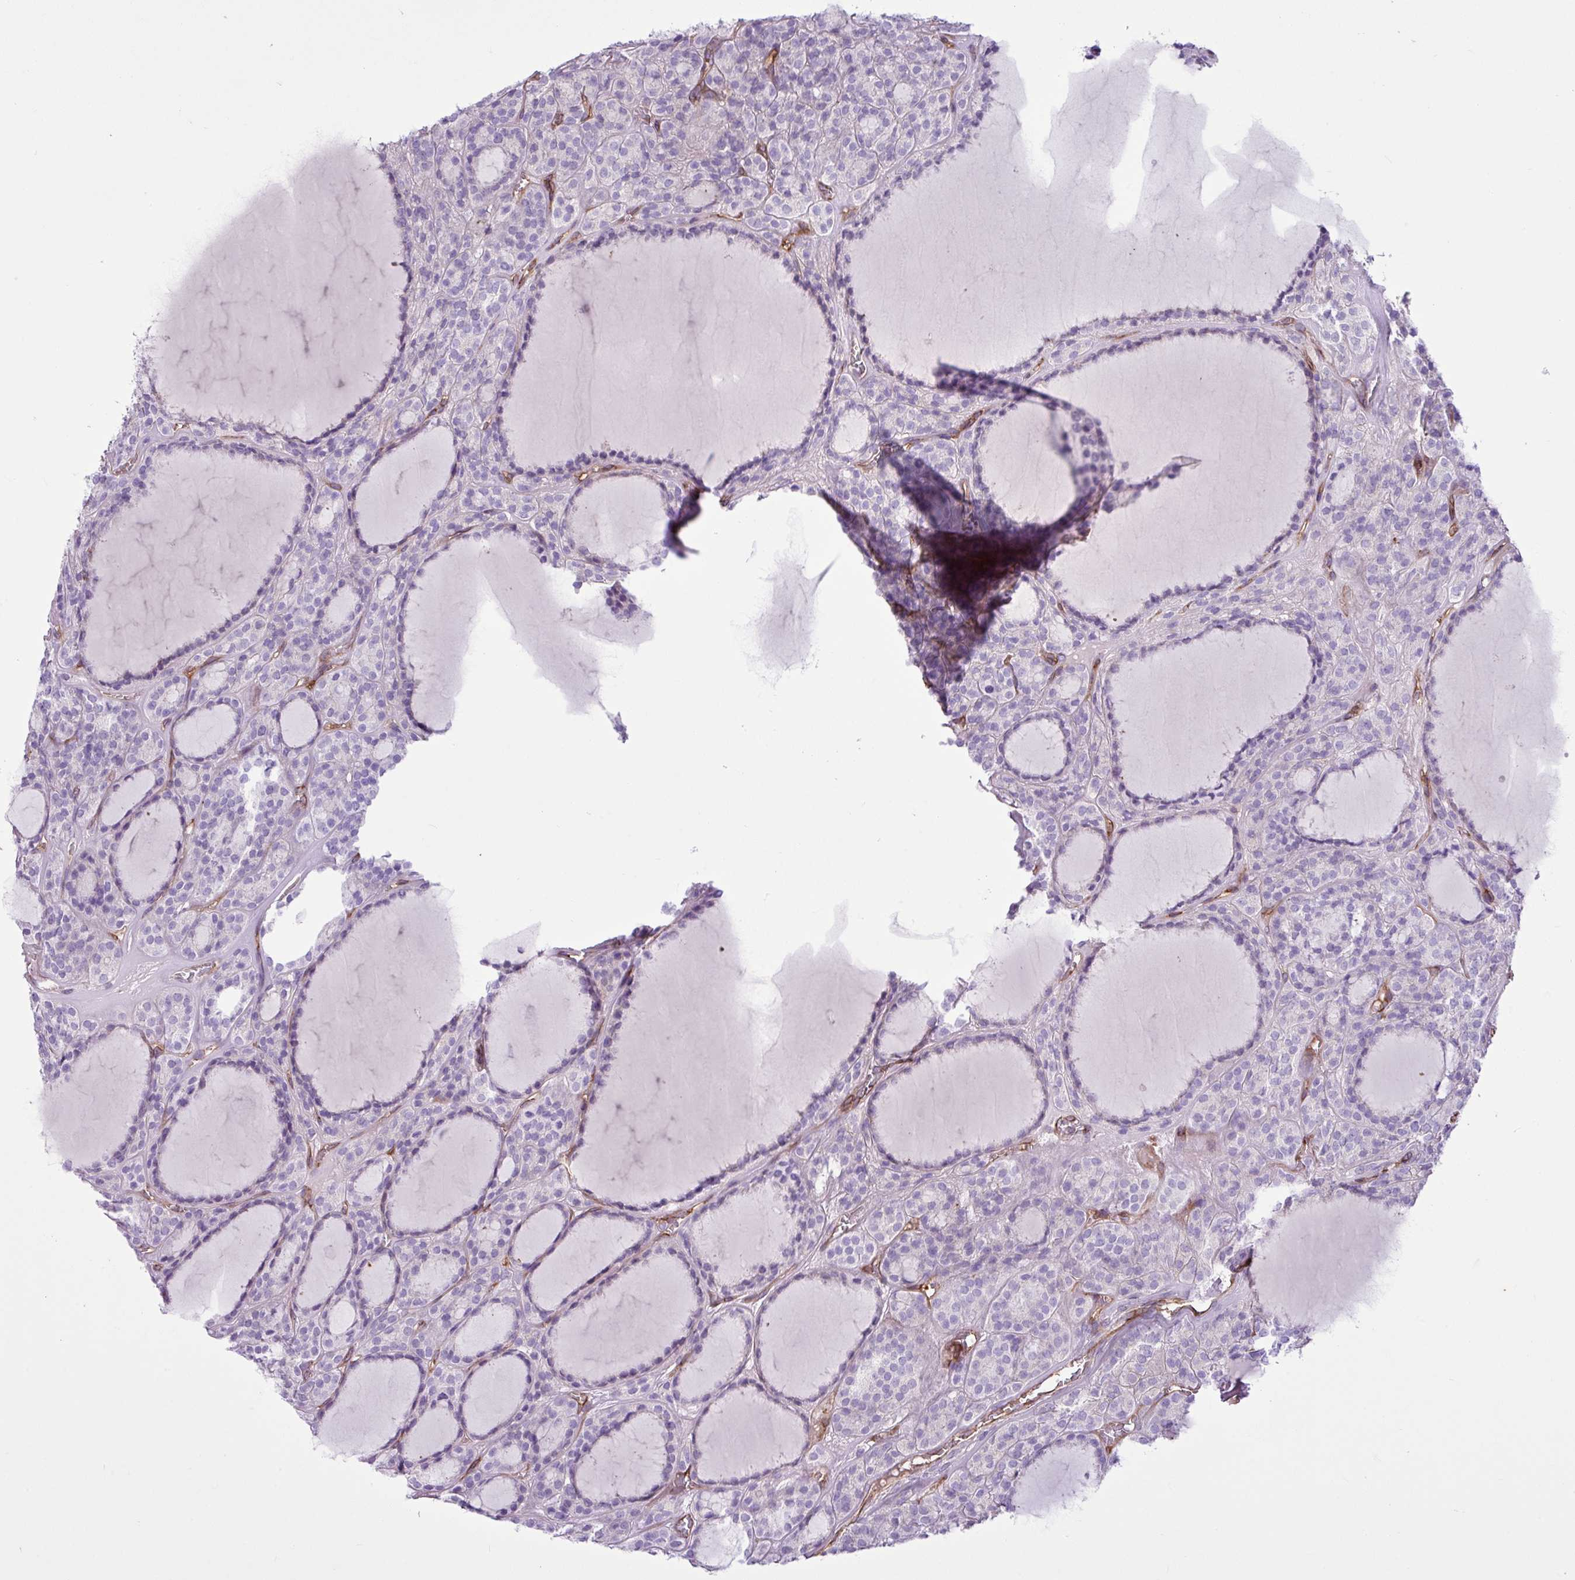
{"staining": {"intensity": "negative", "quantity": "none", "location": "none"}, "tissue": "thyroid cancer", "cell_type": "Tumor cells", "image_type": "cancer", "snomed": [{"axis": "morphology", "description": "Follicular adenoma carcinoma, NOS"}, {"axis": "topography", "description": "Thyroid gland"}], "caption": "Immunohistochemistry histopathology image of neoplastic tissue: thyroid cancer (follicular adenoma carcinoma) stained with DAB (3,3'-diaminobenzidine) reveals no significant protein expression in tumor cells.", "gene": "EME2", "patient": {"sex": "female", "age": 63}}